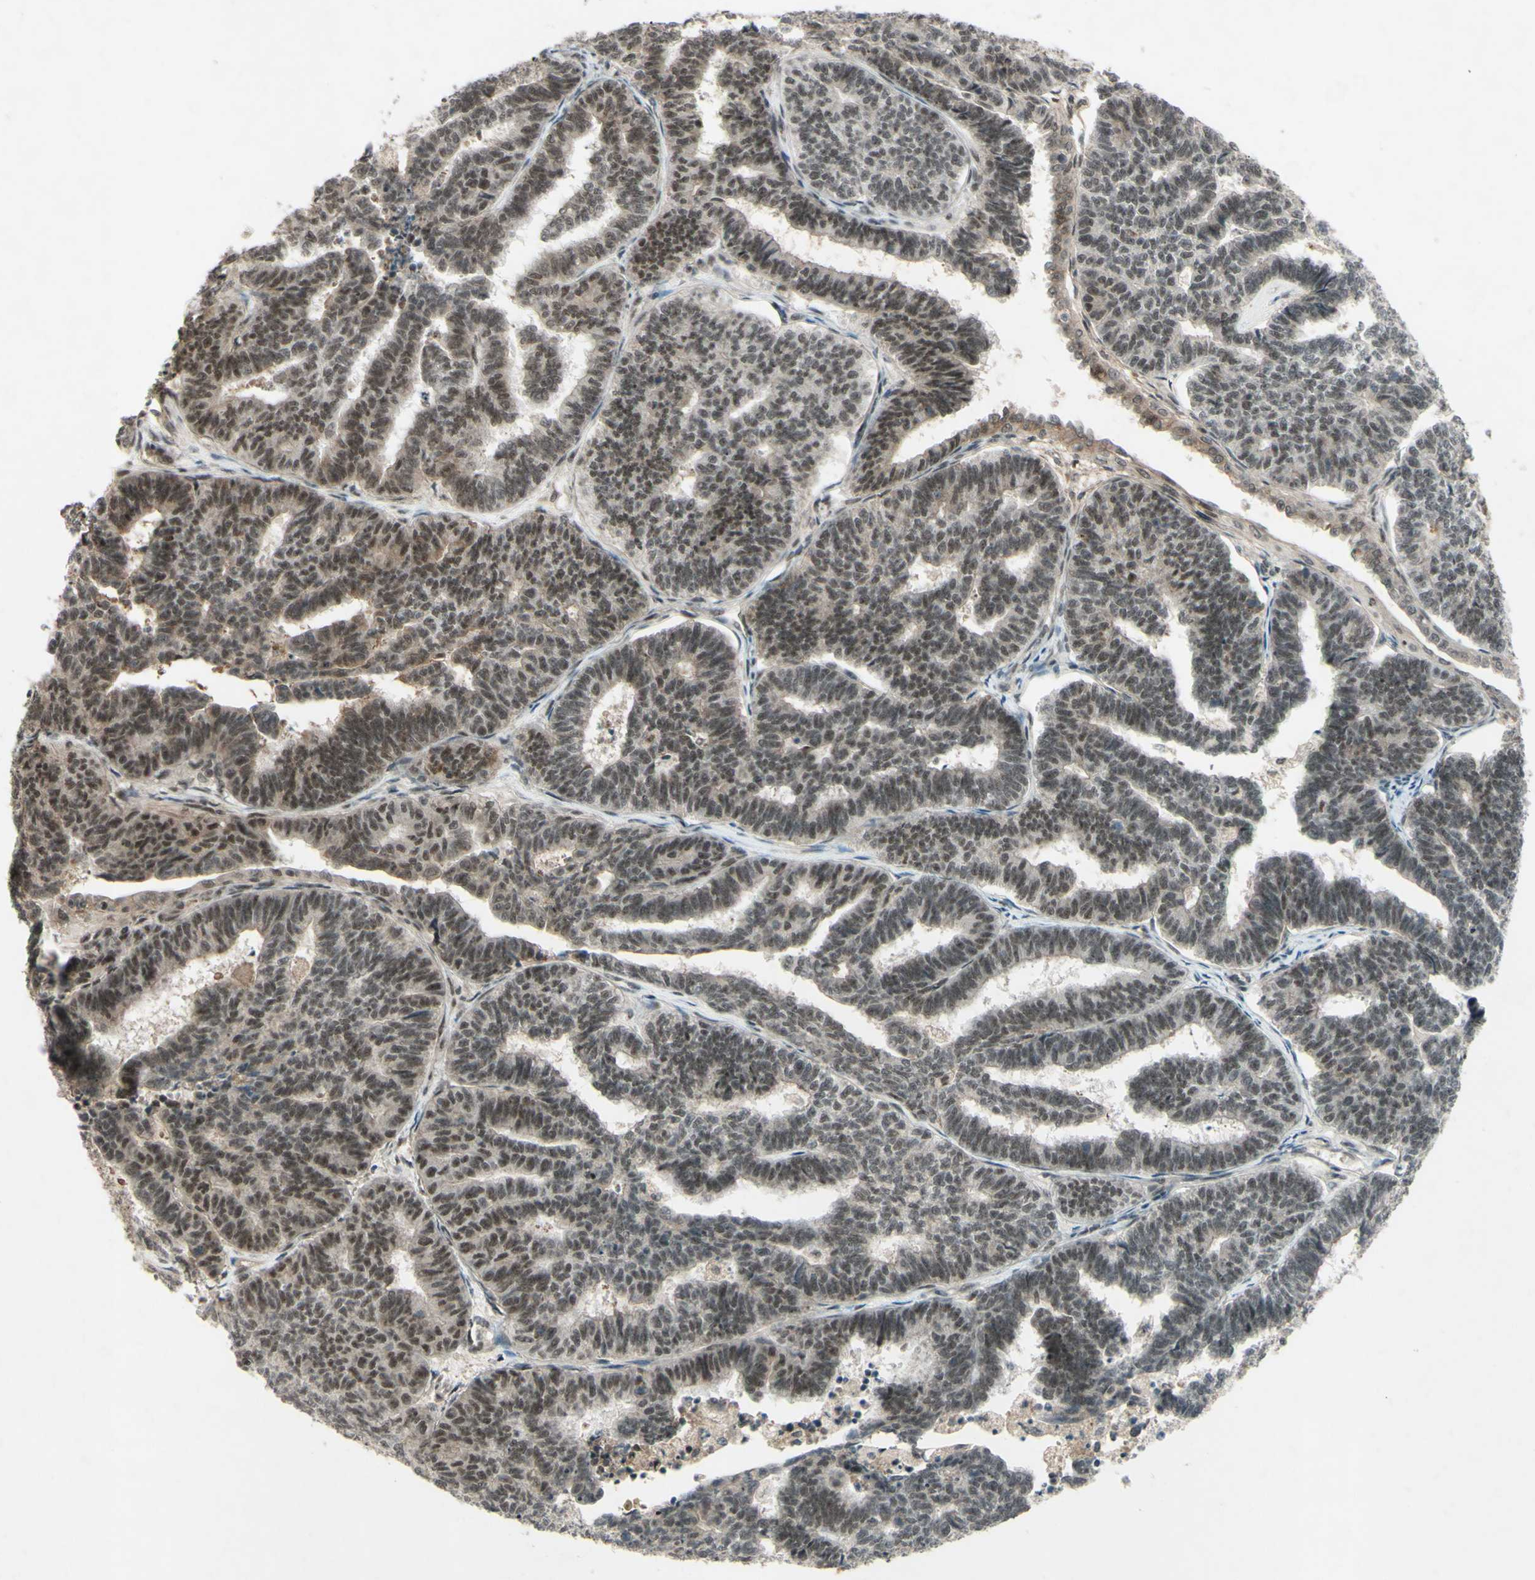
{"staining": {"intensity": "moderate", "quantity": "25%-75%", "location": "nuclear"}, "tissue": "endometrial cancer", "cell_type": "Tumor cells", "image_type": "cancer", "snomed": [{"axis": "morphology", "description": "Adenocarcinoma, NOS"}, {"axis": "topography", "description": "Endometrium"}], "caption": "The immunohistochemical stain labels moderate nuclear staining in tumor cells of endometrial cancer (adenocarcinoma) tissue. The staining was performed using DAB (3,3'-diaminobenzidine) to visualize the protein expression in brown, while the nuclei were stained in blue with hematoxylin (Magnification: 20x).", "gene": "SNW1", "patient": {"sex": "female", "age": 70}}